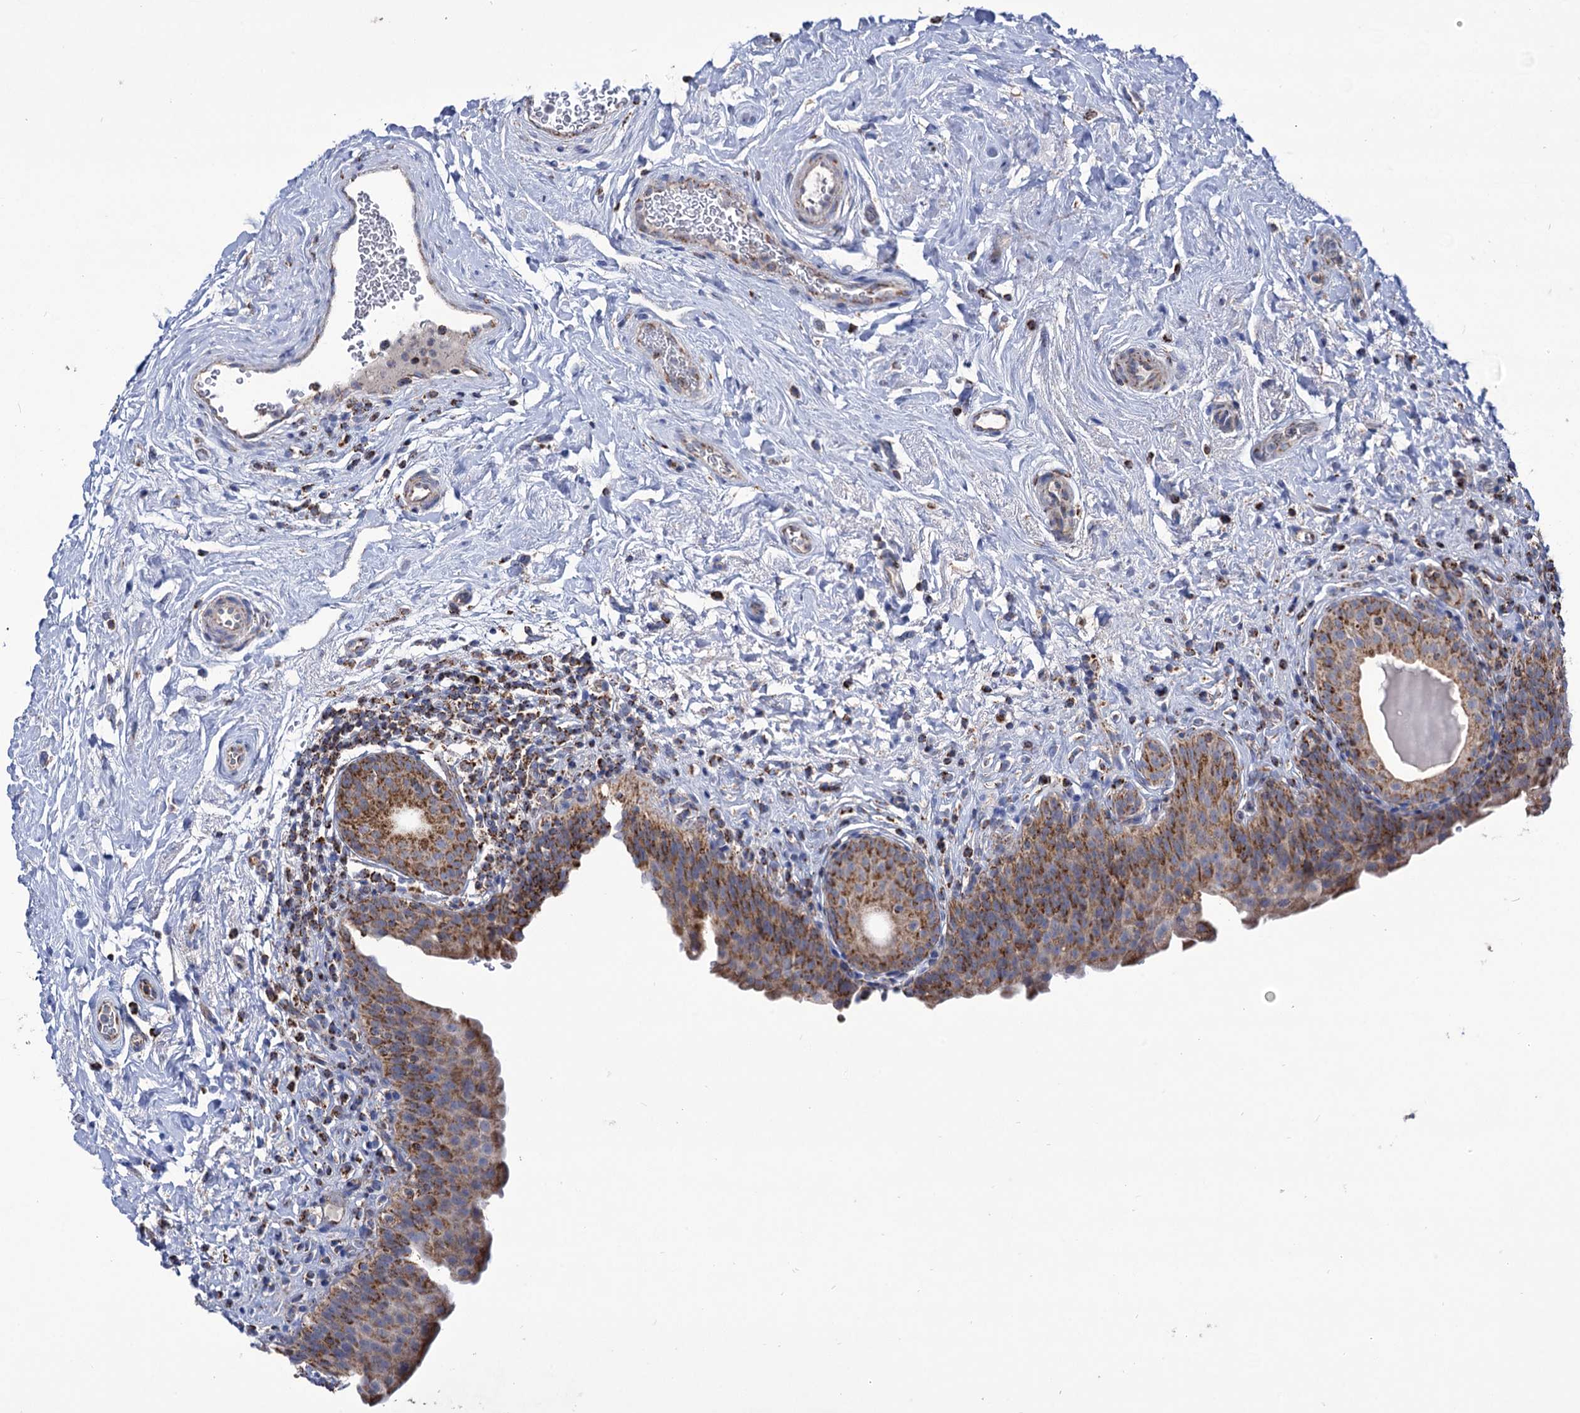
{"staining": {"intensity": "moderate", "quantity": ">75%", "location": "cytoplasmic/membranous"}, "tissue": "urinary bladder", "cell_type": "Urothelial cells", "image_type": "normal", "snomed": [{"axis": "morphology", "description": "Normal tissue, NOS"}, {"axis": "topography", "description": "Urinary bladder"}], "caption": "Moderate cytoplasmic/membranous protein staining is present in about >75% of urothelial cells in urinary bladder.", "gene": "ABHD10", "patient": {"sex": "male", "age": 83}}